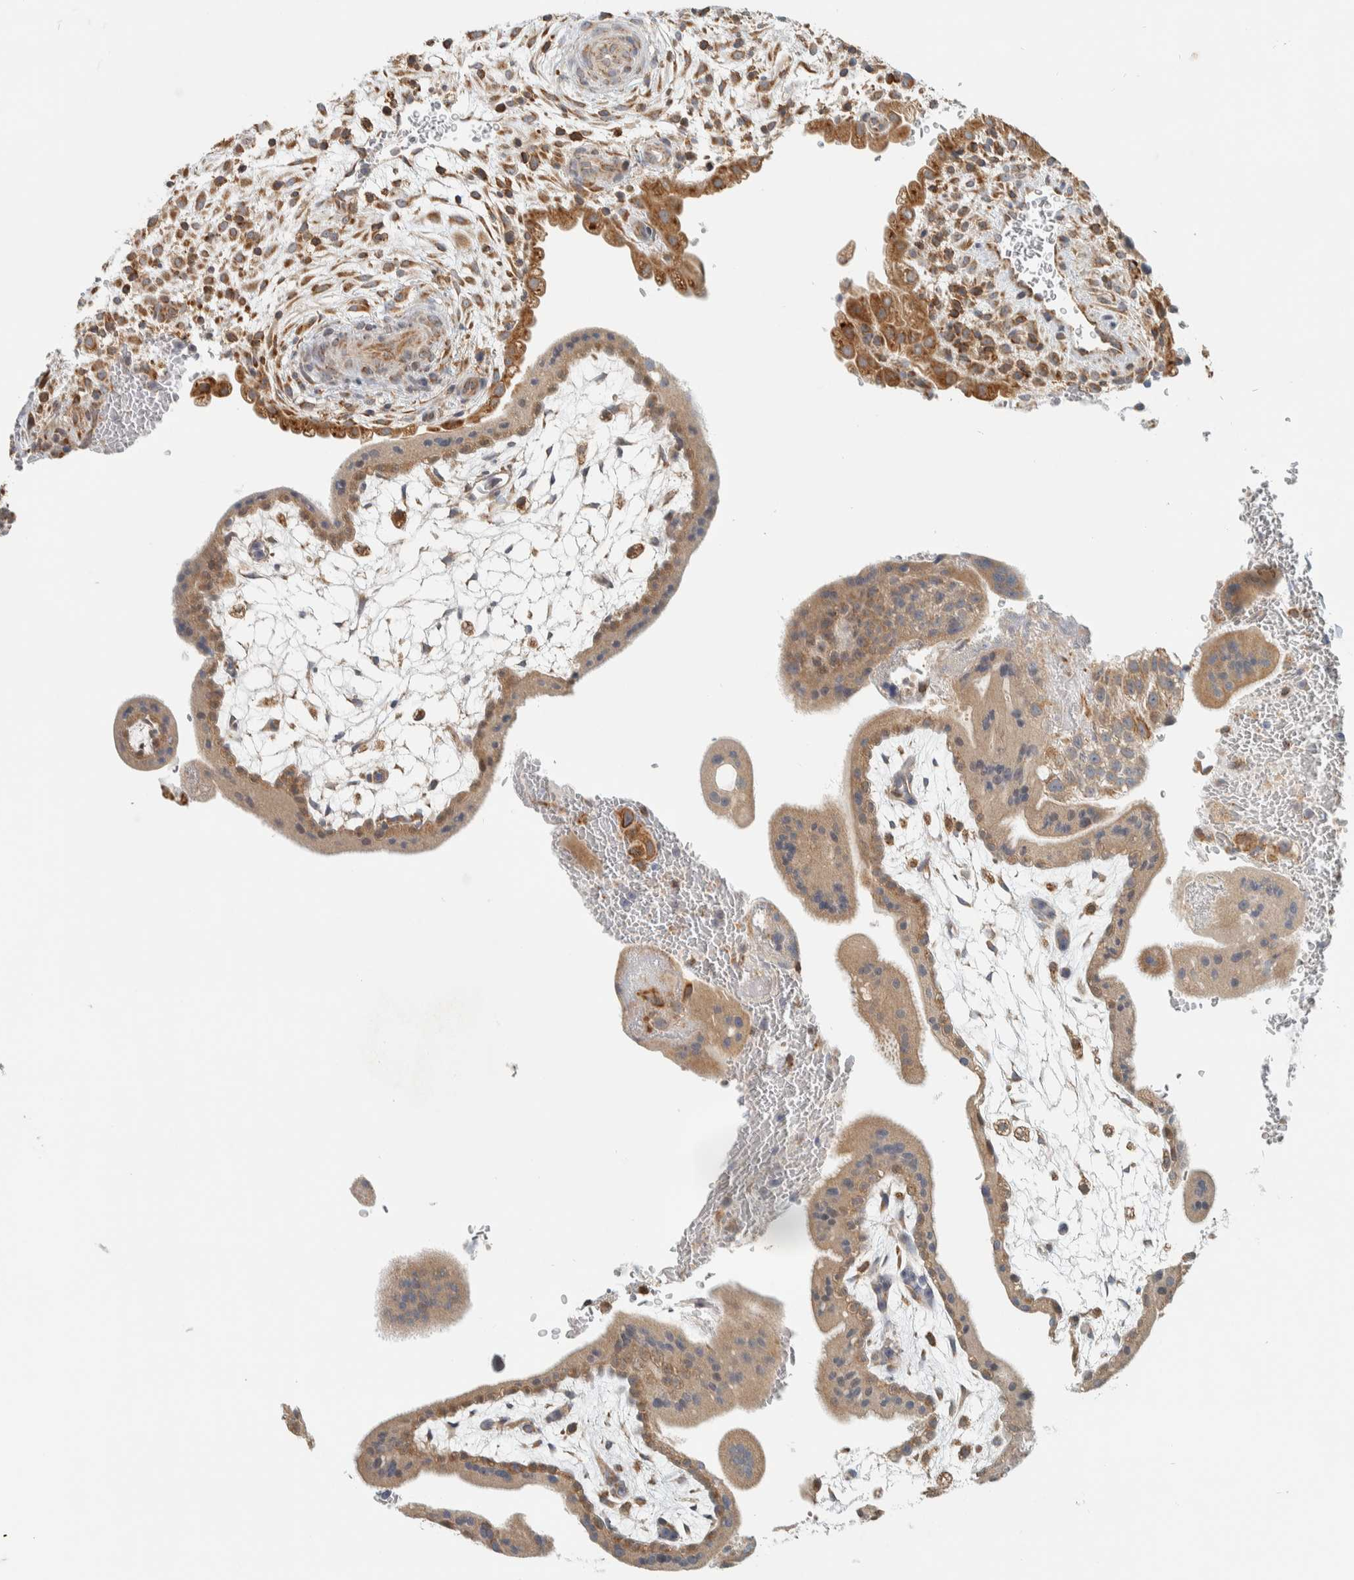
{"staining": {"intensity": "moderate", "quantity": ">75%", "location": "cytoplasmic/membranous"}, "tissue": "placenta", "cell_type": "Trophoblastic cells", "image_type": "normal", "snomed": [{"axis": "morphology", "description": "Normal tissue, NOS"}, {"axis": "topography", "description": "Placenta"}], "caption": "This histopathology image exhibits normal placenta stained with IHC to label a protein in brown. The cytoplasmic/membranous of trophoblastic cells show moderate positivity for the protein. Nuclei are counter-stained blue.", "gene": "CCDC57", "patient": {"sex": "female", "age": 35}}